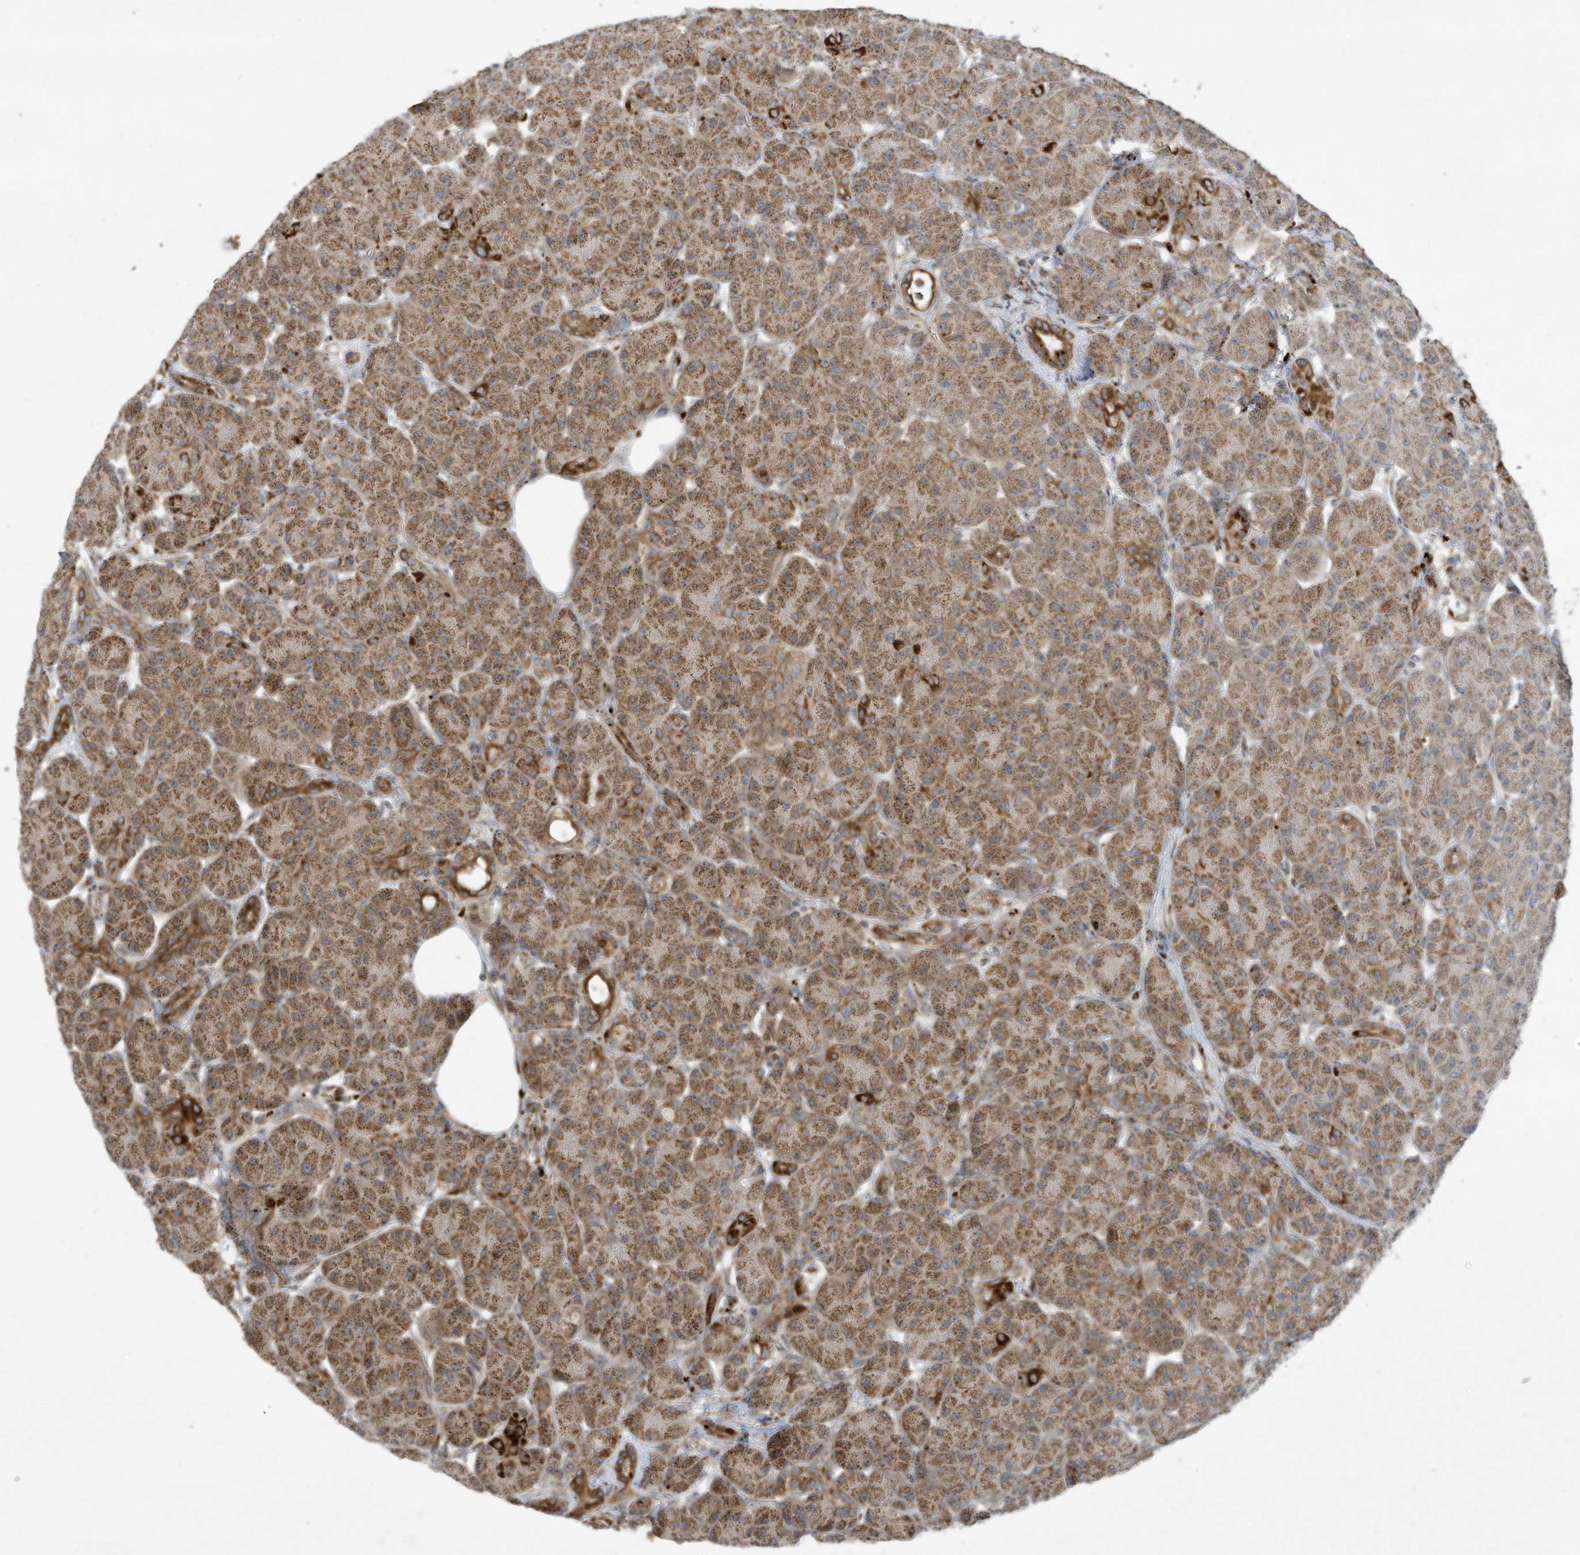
{"staining": {"intensity": "moderate", "quantity": ">75%", "location": "cytoplasmic/membranous"}, "tissue": "pancreas", "cell_type": "Exocrine glandular cells", "image_type": "normal", "snomed": [{"axis": "morphology", "description": "Normal tissue, NOS"}, {"axis": "topography", "description": "Pancreas"}], "caption": "Immunohistochemistry of normal human pancreas reveals medium levels of moderate cytoplasmic/membranous positivity in about >75% of exocrine glandular cells.", "gene": "C2orf74", "patient": {"sex": "male", "age": 63}}